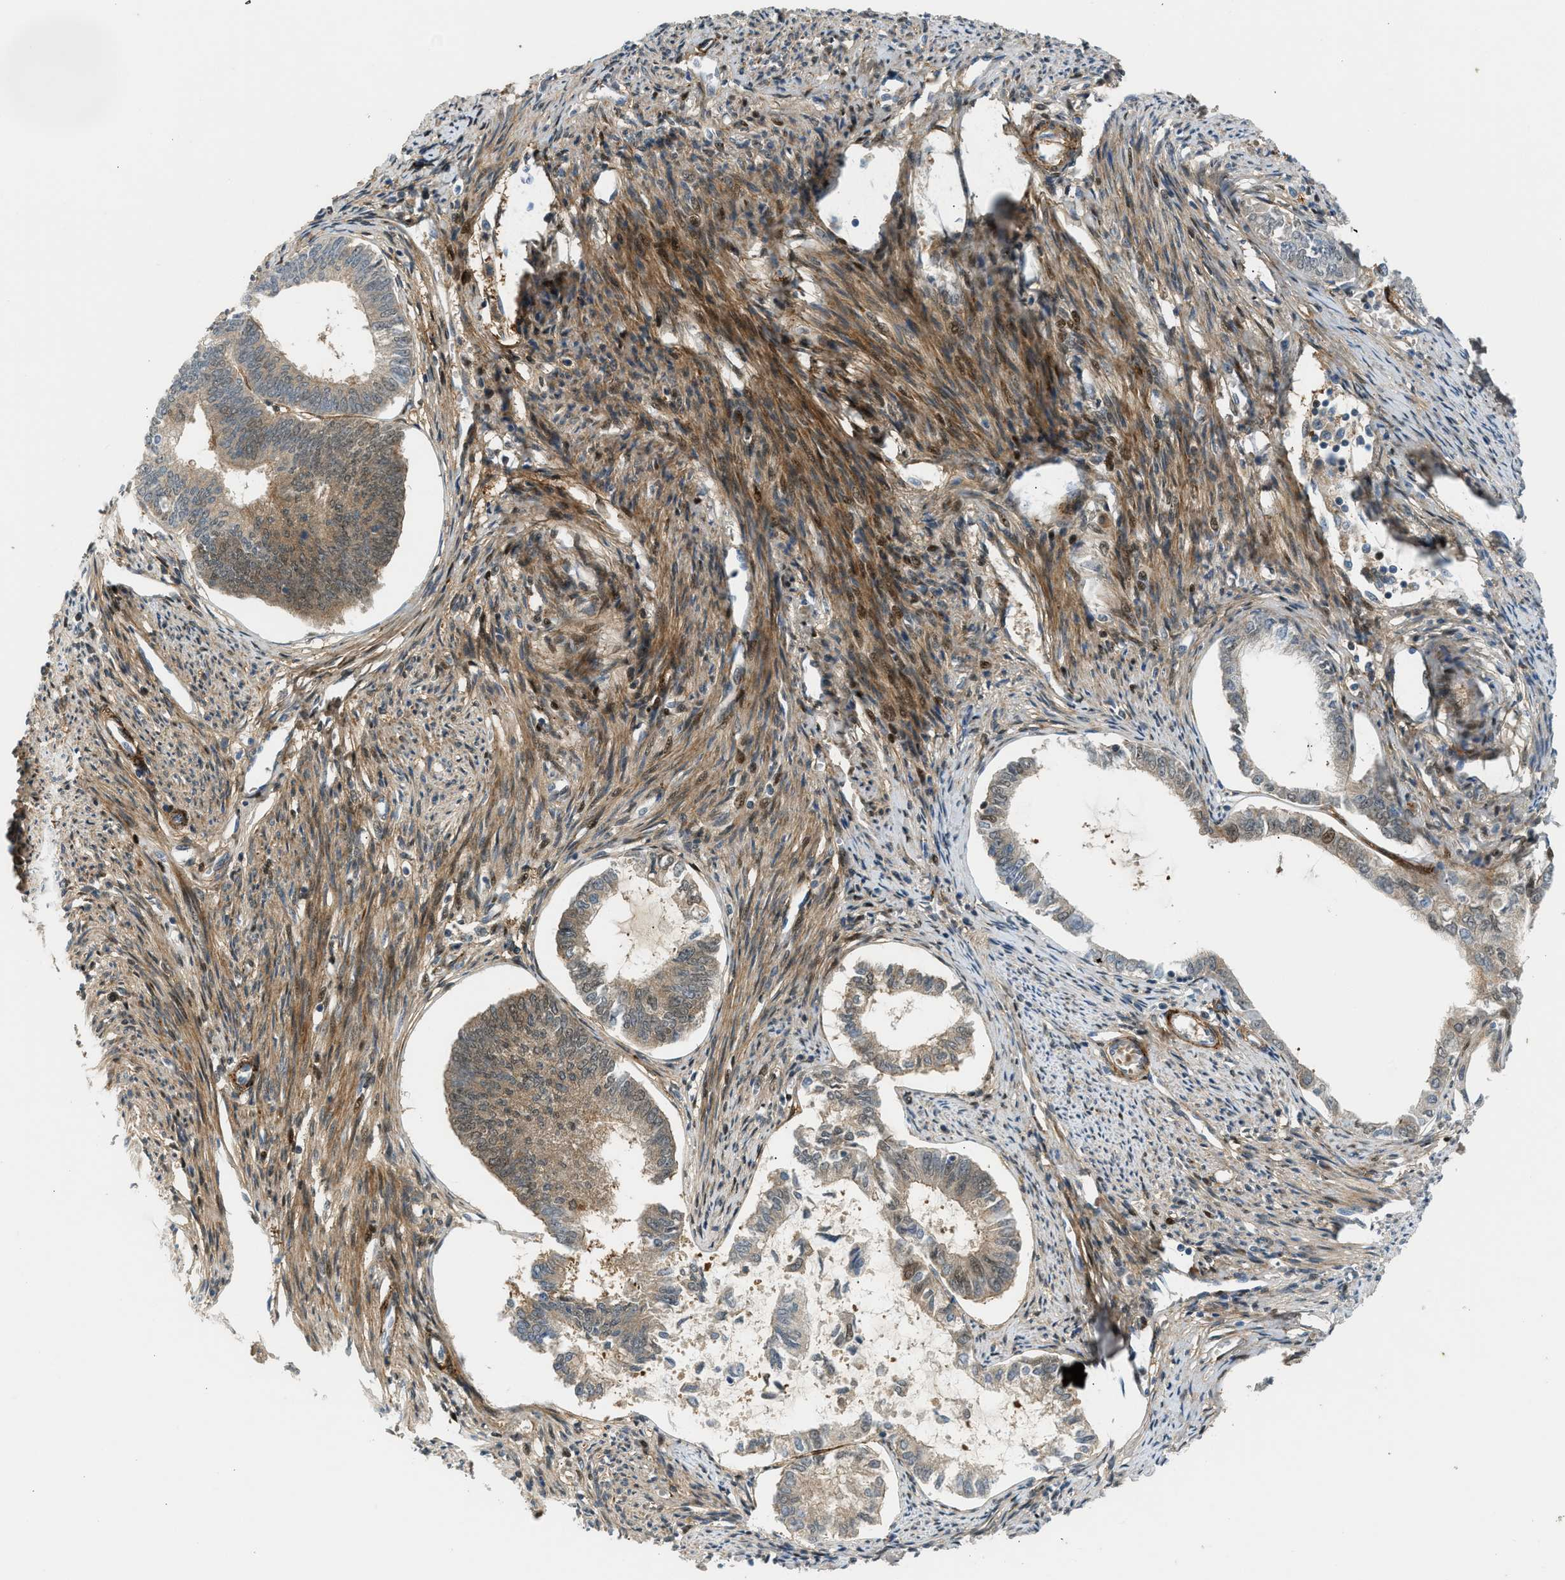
{"staining": {"intensity": "moderate", "quantity": ">75%", "location": "cytoplasmic/membranous"}, "tissue": "endometrial cancer", "cell_type": "Tumor cells", "image_type": "cancer", "snomed": [{"axis": "morphology", "description": "Adenocarcinoma, NOS"}, {"axis": "topography", "description": "Endometrium"}], "caption": "This is an image of IHC staining of endometrial cancer, which shows moderate positivity in the cytoplasmic/membranous of tumor cells.", "gene": "EDNRA", "patient": {"sex": "female", "age": 86}}